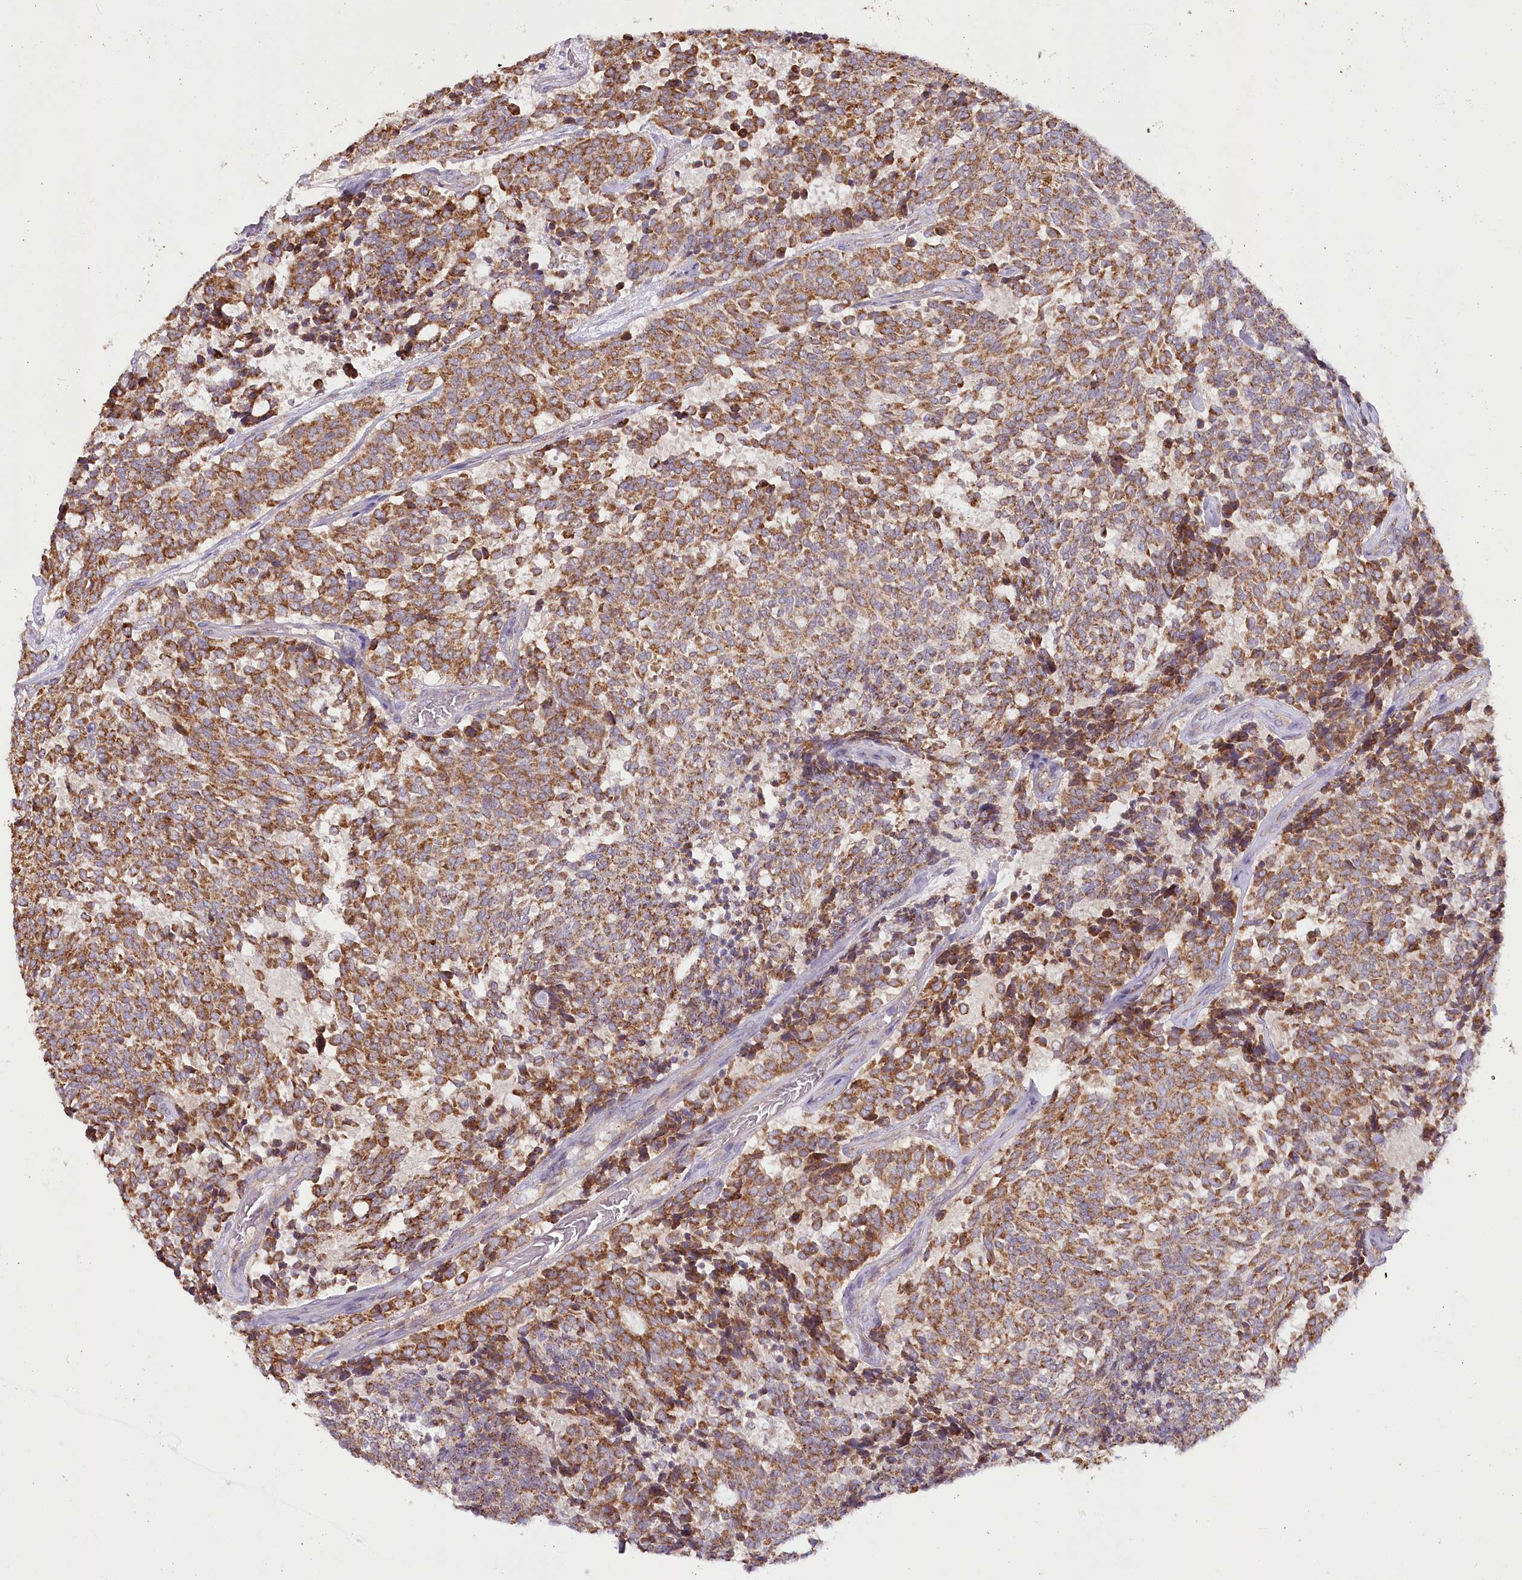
{"staining": {"intensity": "moderate", "quantity": ">75%", "location": "cytoplasmic/membranous"}, "tissue": "carcinoid", "cell_type": "Tumor cells", "image_type": "cancer", "snomed": [{"axis": "morphology", "description": "Carcinoid, malignant, NOS"}, {"axis": "topography", "description": "Pancreas"}], "caption": "DAB (3,3'-diaminobenzidine) immunohistochemical staining of human carcinoid (malignant) reveals moderate cytoplasmic/membranous protein positivity in about >75% of tumor cells. The protein of interest is stained brown, and the nuclei are stained in blue (DAB IHC with brightfield microscopy, high magnification).", "gene": "ACOX2", "patient": {"sex": "female", "age": 54}}